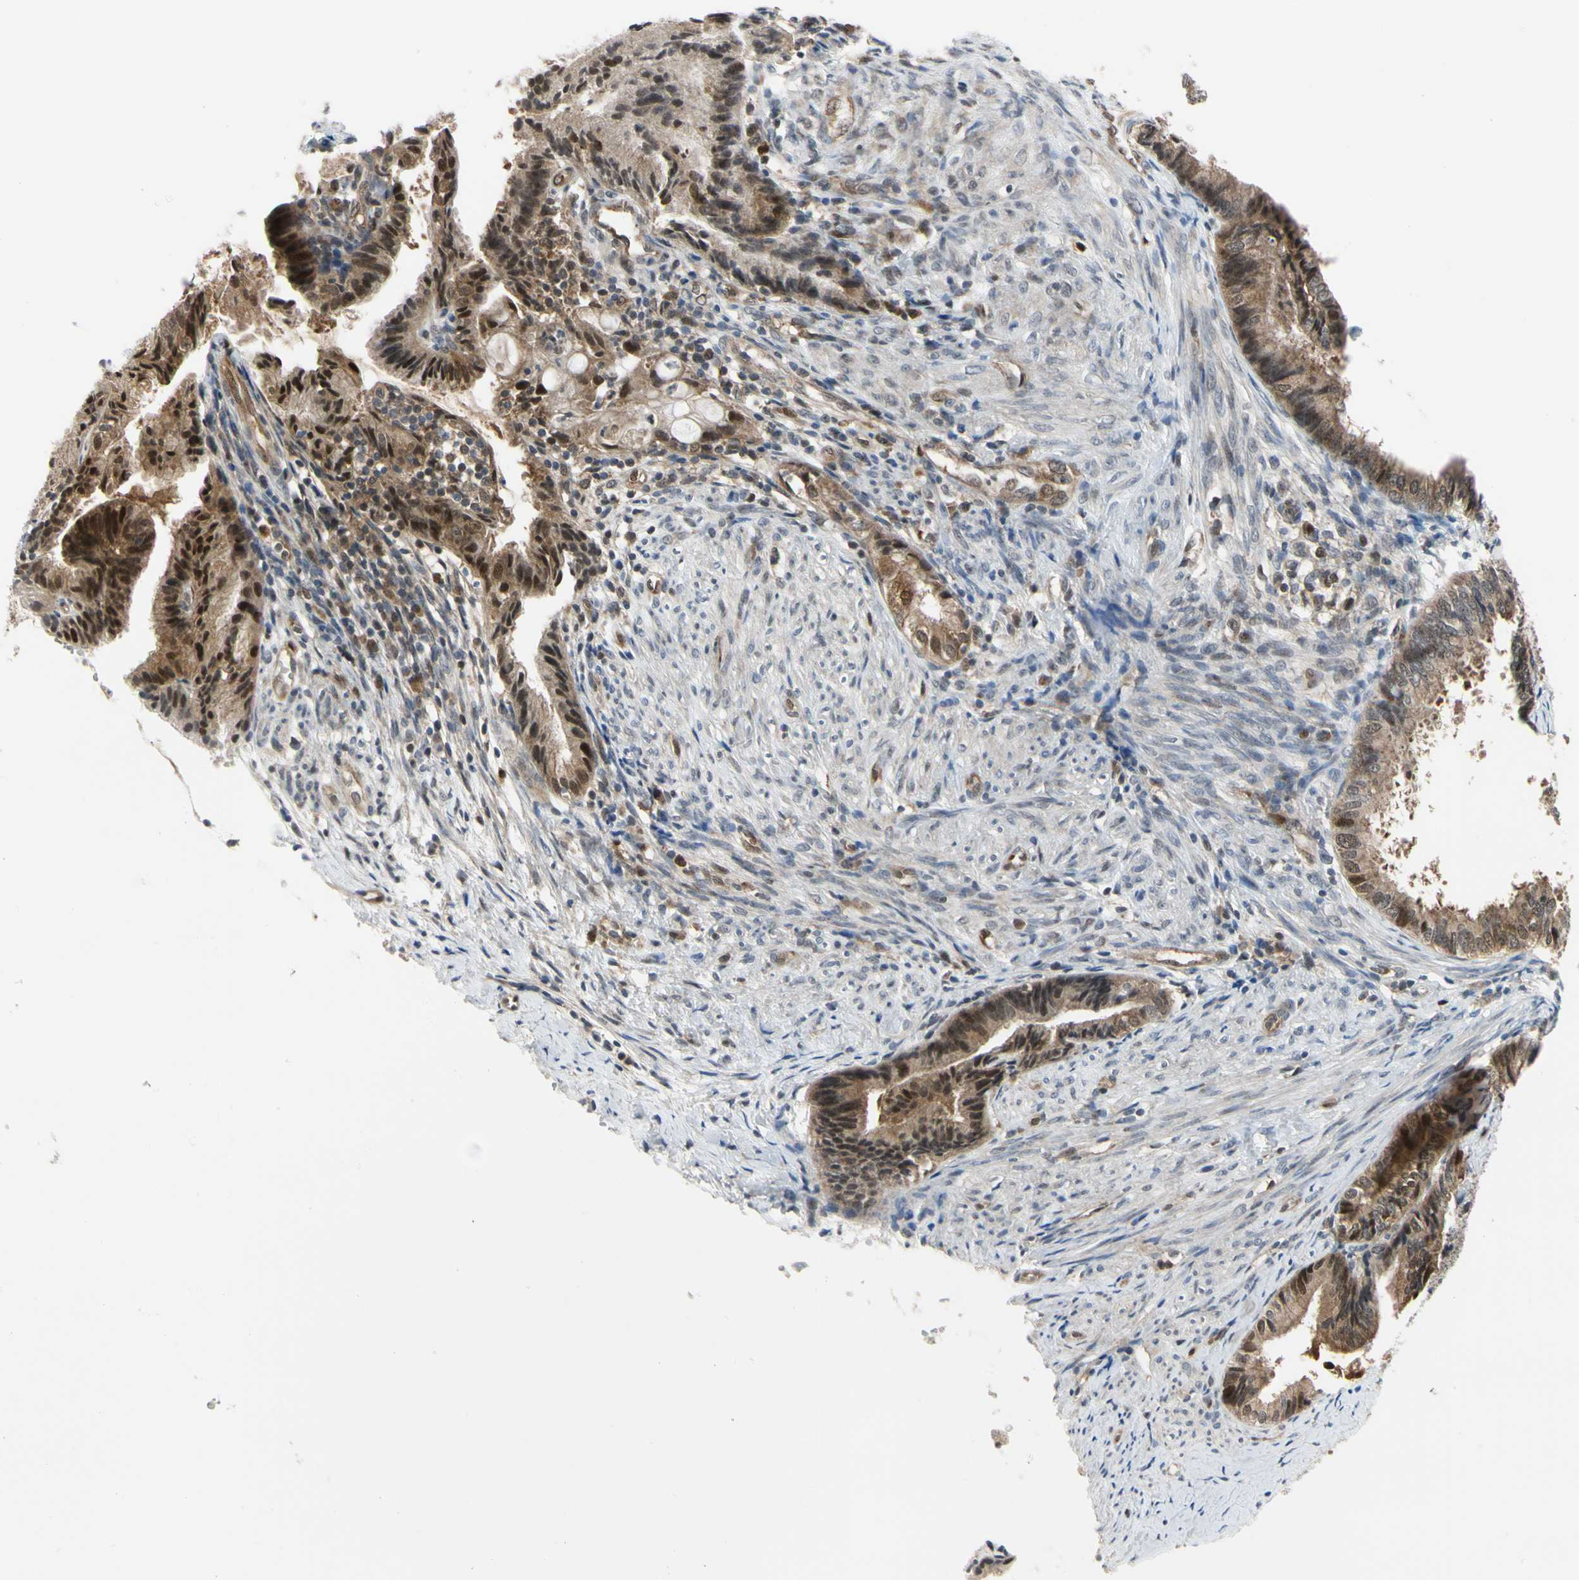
{"staining": {"intensity": "moderate", "quantity": ">75%", "location": "cytoplasmic/membranous"}, "tissue": "endometrial cancer", "cell_type": "Tumor cells", "image_type": "cancer", "snomed": [{"axis": "morphology", "description": "Adenocarcinoma, NOS"}, {"axis": "topography", "description": "Endometrium"}], "caption": "DAB immunohistochemical staining of adenocarcinoma (endometrial) shows moderate cytoplasmic/membranous protein expression in approximately >75% of tumor cells. Immunohistochemistry (ihc) stains the protein in brown and the nuclei are stained blue.", "gene": "CDK5", "patient": {"sex": "female", "age": 86}}